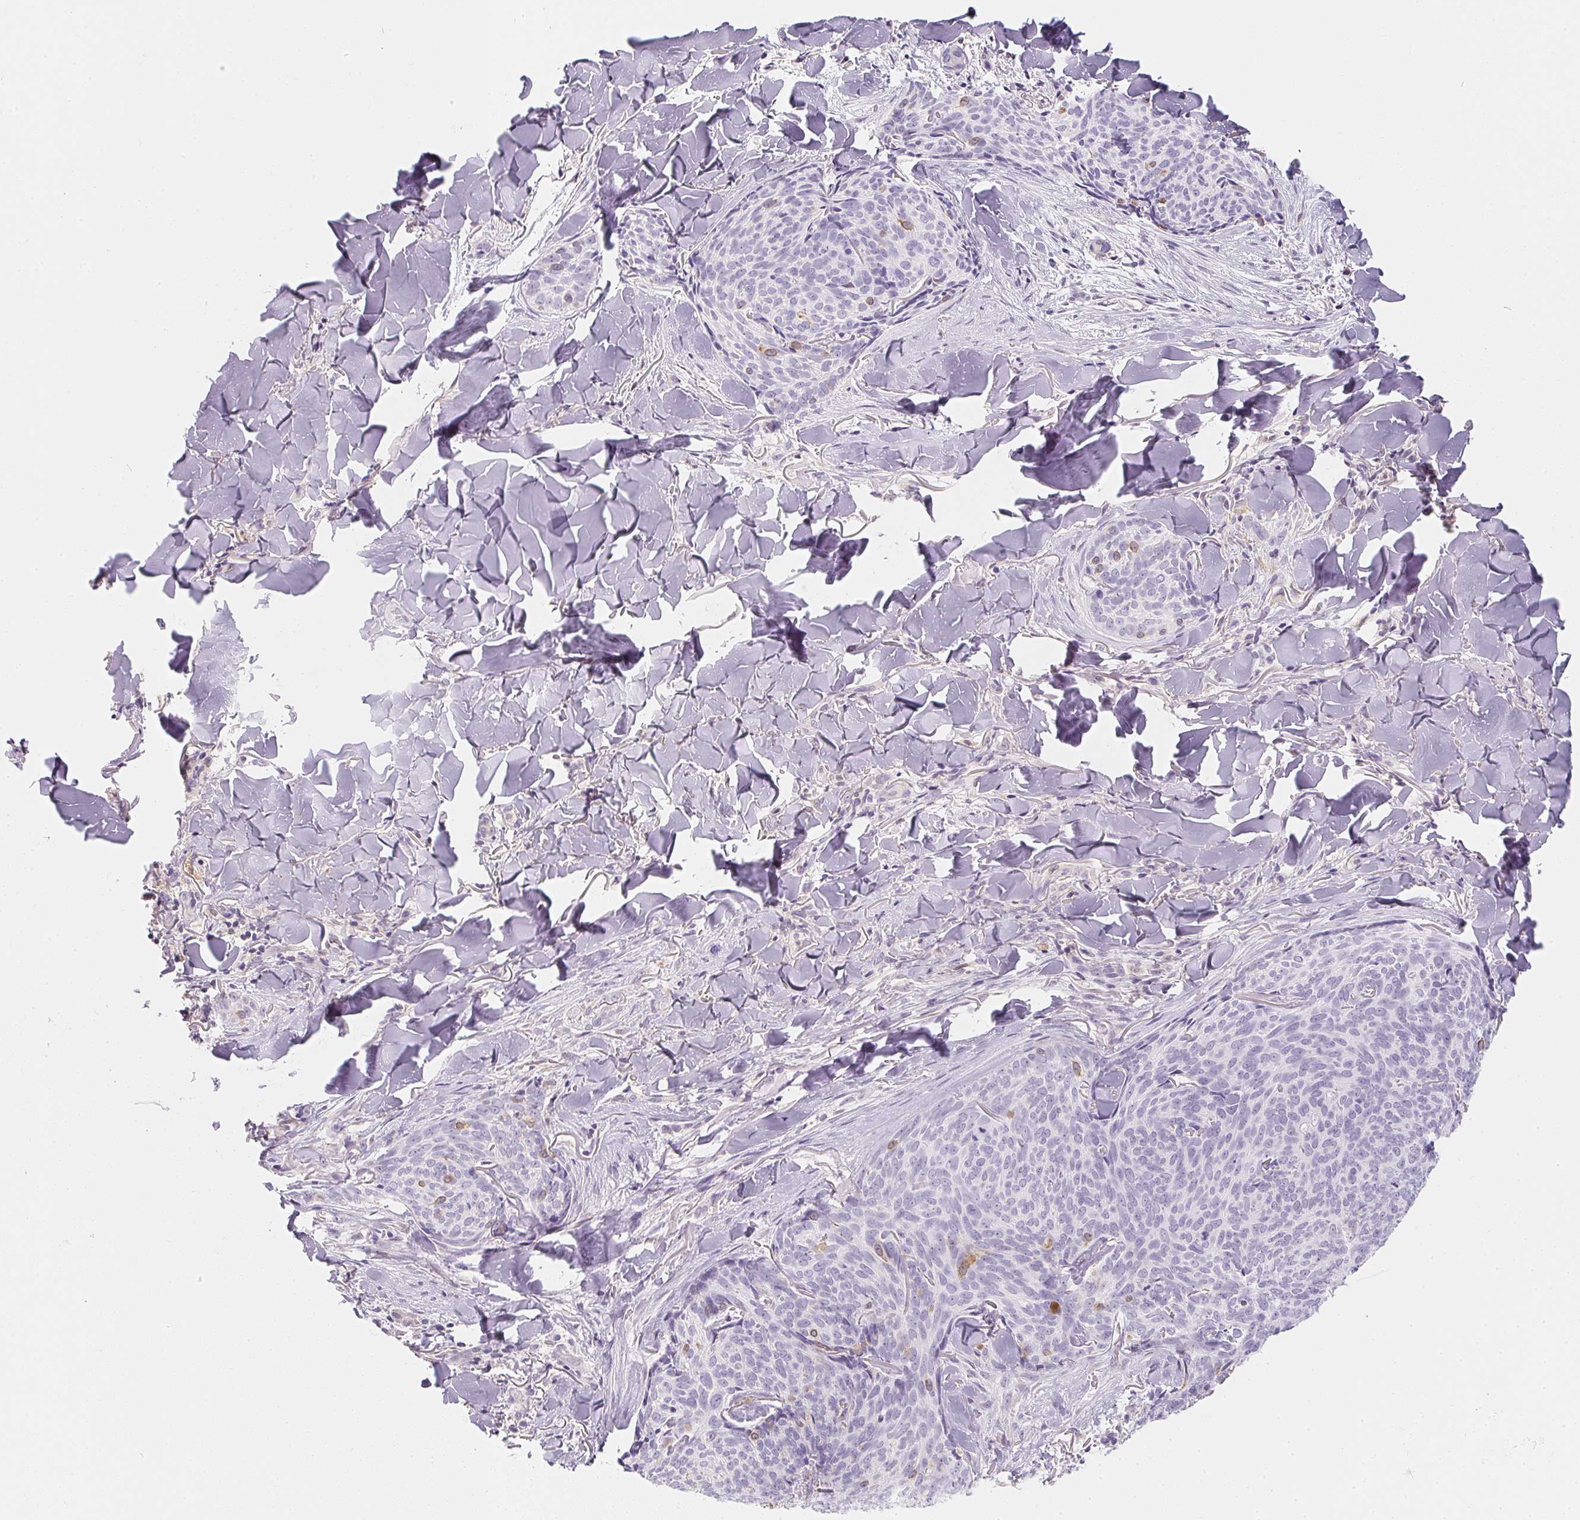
{"staining": {"intensity": "negative", "quantity": "none", "location": "none"}, "tissue": "skin cancer", "cell_type": "Tumor cells", "image_type": "cancer", "snomed": [{"axis": "morphology", "description": "Basal cell carcinoma"}, {"axis": "topography", "description": "Skin"}], "caption": "DAB (3,3'-diaminobenzidine) immunohistochemical staining of human skin cancer reveals no significant staining in tumor cells.", "gene": "SOAT1", "patient": {"sex": "female", "age": 82}}